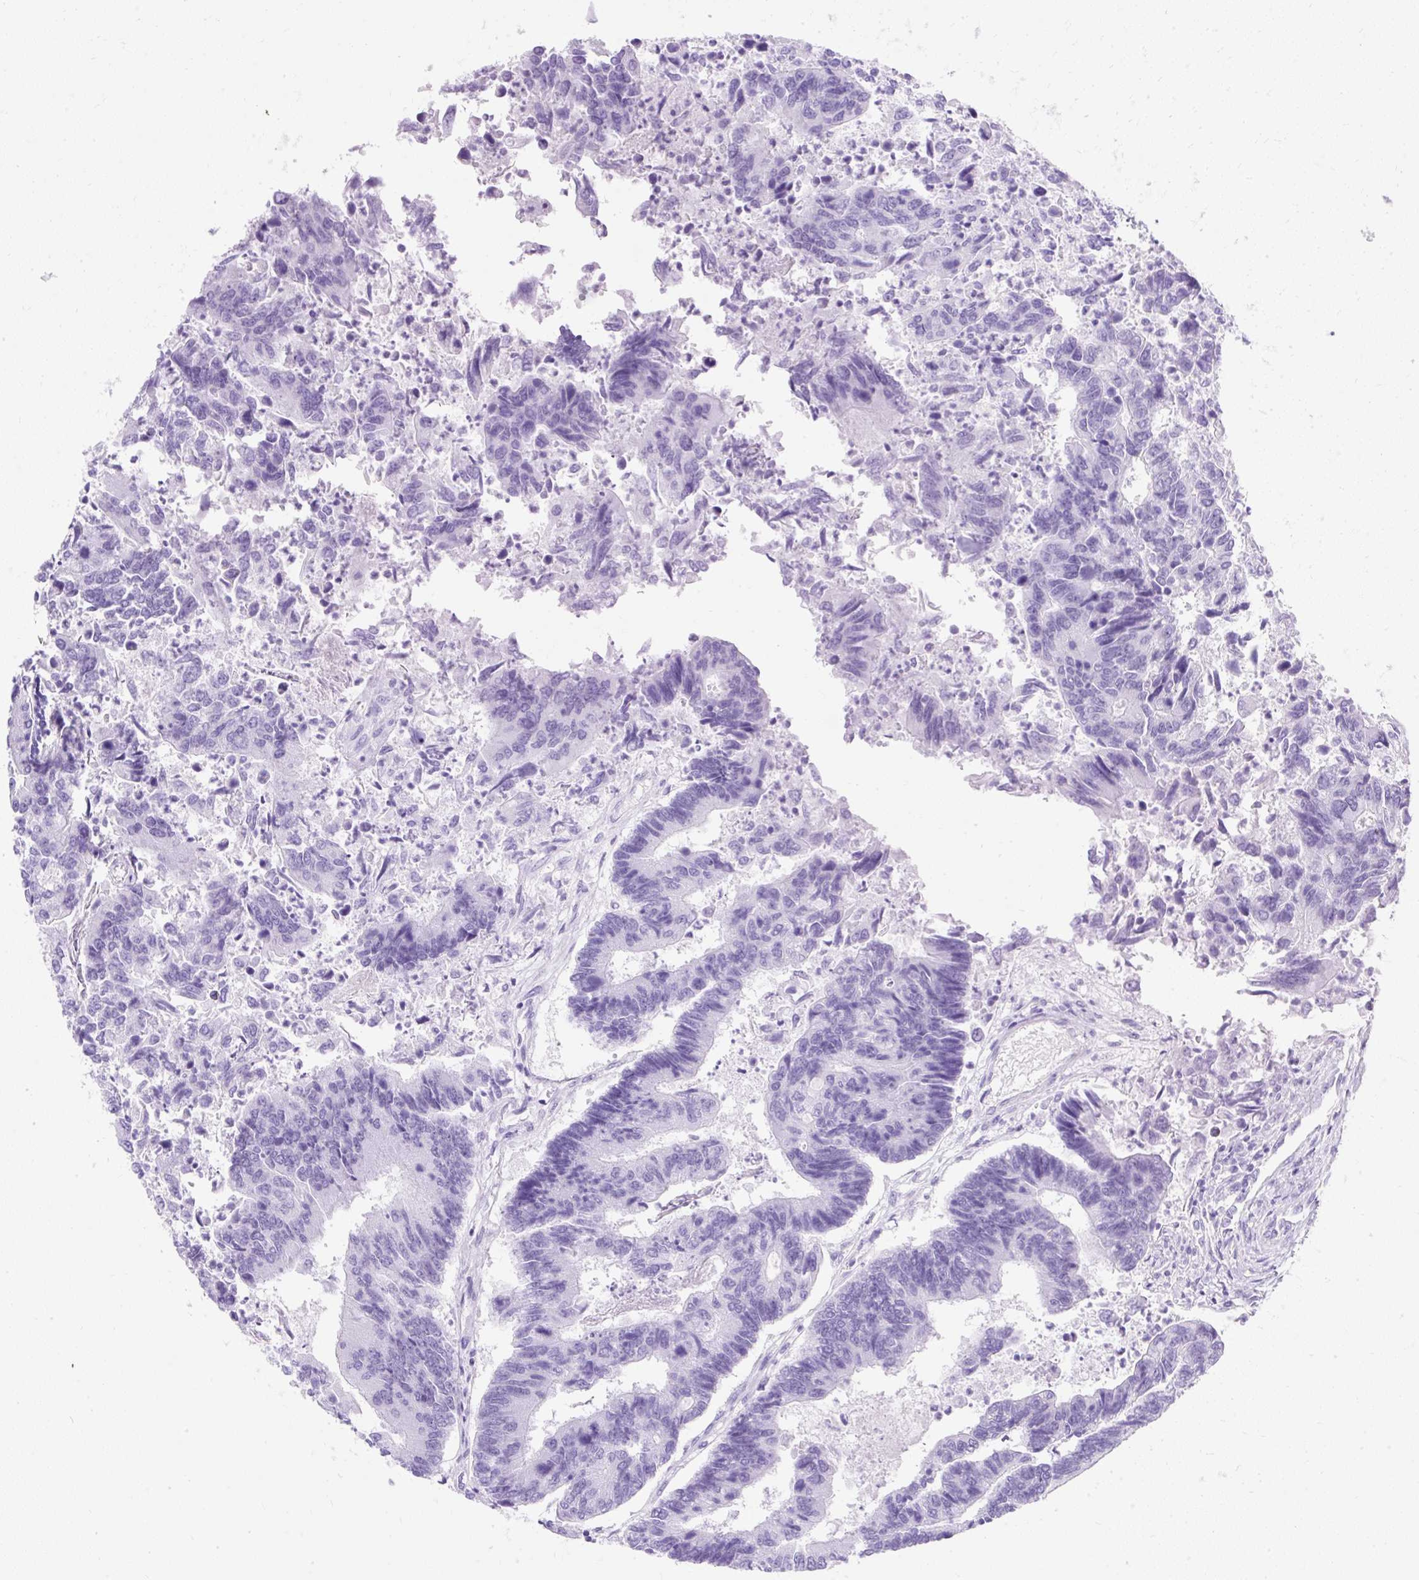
{"staining": {"intensity": "negative", "quantity": "none", "location": "none"}, "tissue": "colorectal cancer", "cell_type": "Tumor cells", "image_type": "cancer", "snomed": [{"axis": "morphology", "description": "Adenocarcinoma, NOS"}, {"axis": "topography", "description": "Colon"}], "caption": "Colorectal adenocarcinoma was stained to show a protein in brown. There is no significant staining in tumor cells.", "gene": "PVALB", "patient": {"sex": "female", "age": 67}}